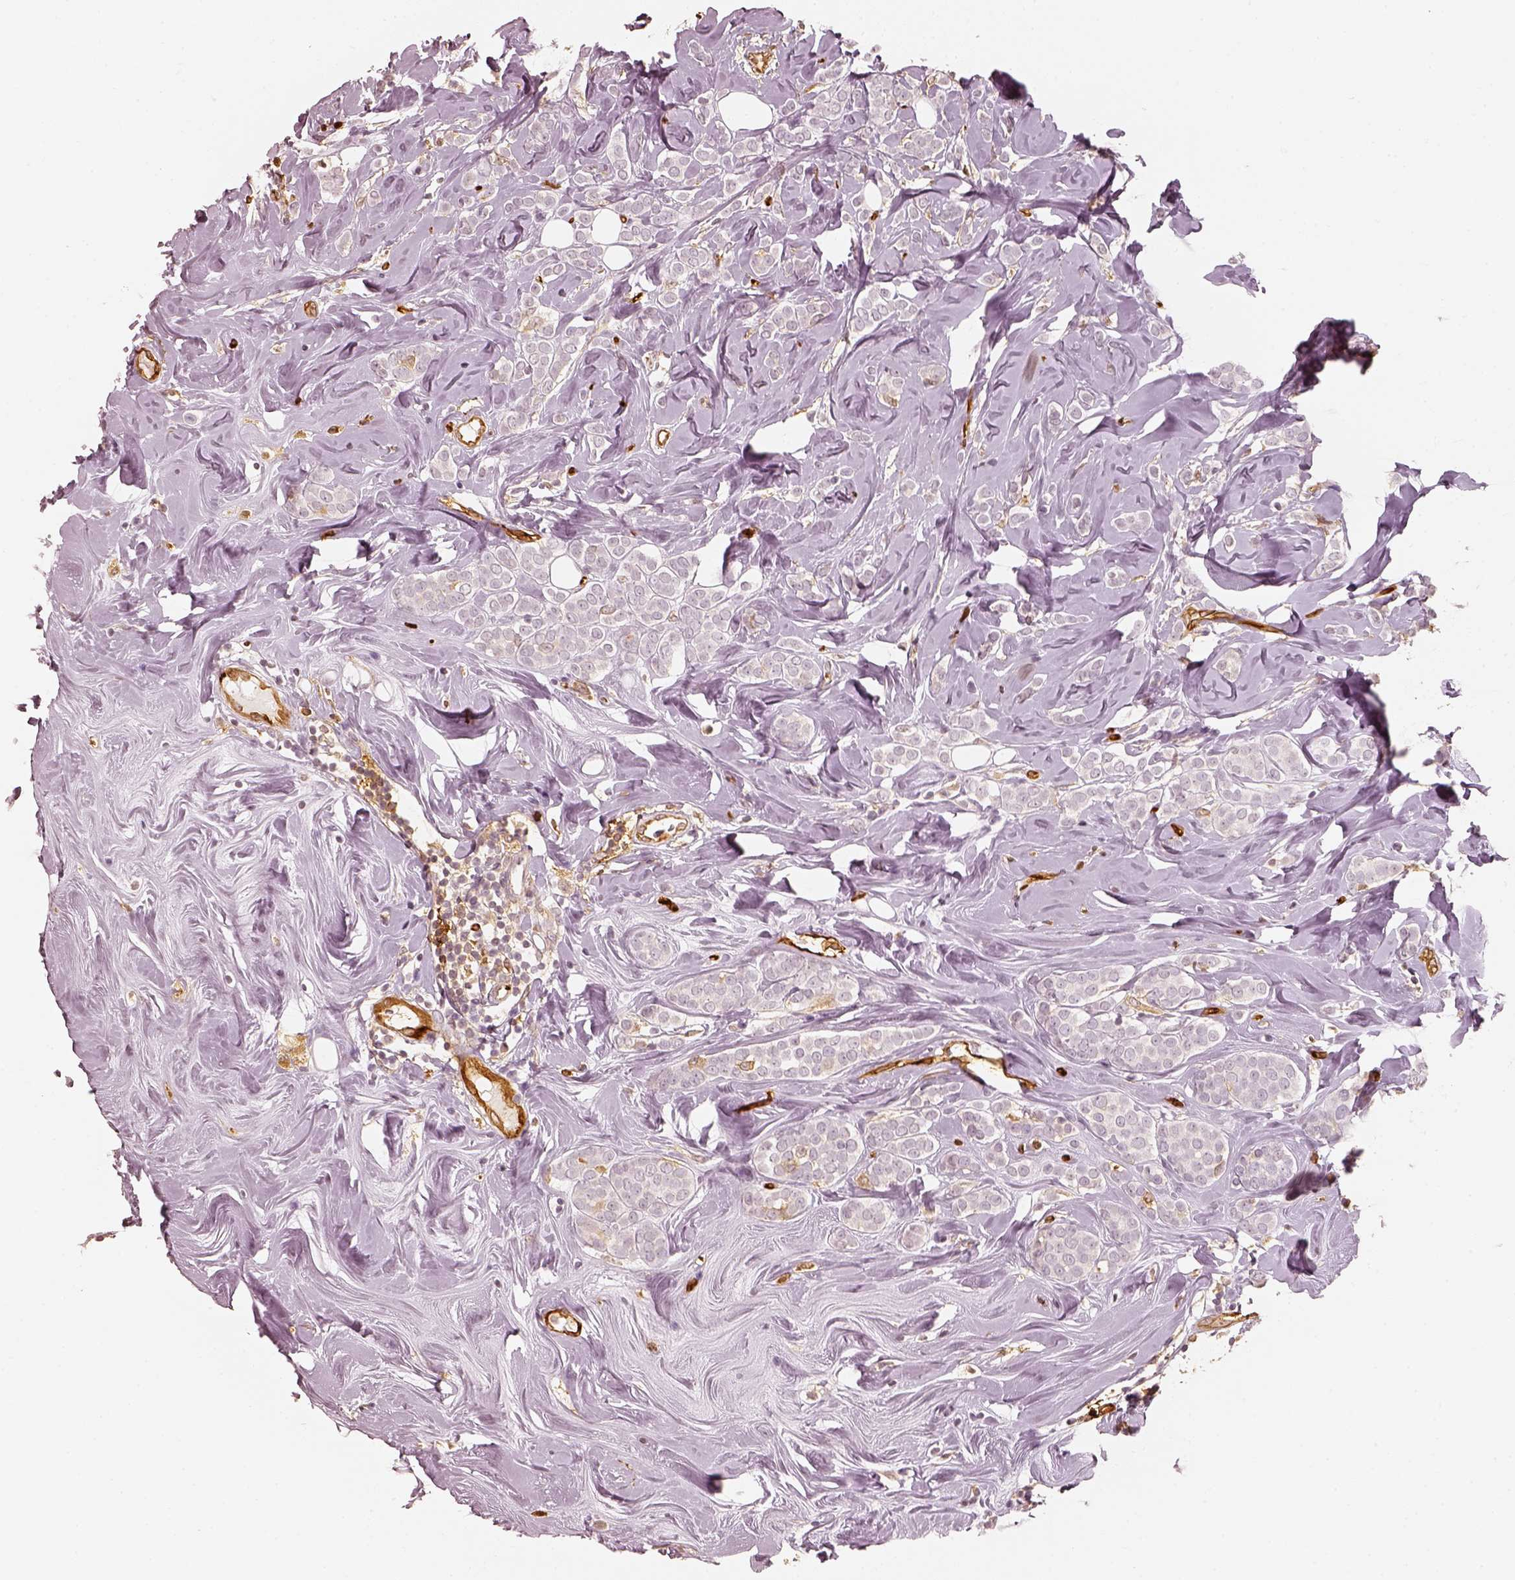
{"staining": {"intensity": "negative", "quantity": "none", "location": "none"}, "tissue": "breast cancer", "cell_type": "Tumor cells", "image_type": "cancer", "snomed": [{"axis": "morphology", "description": "Lobular carcinoma"}, {"axis": "topography", "description": "Breast"}], "caption": "High power microscopy image of an immunohistochemistry photomicrograph of lobular carcinoma (breast), revealing no significant expression in tumor cells.", "gene": "FSCN1", "patient": {"sex": "female", "age": 49}}